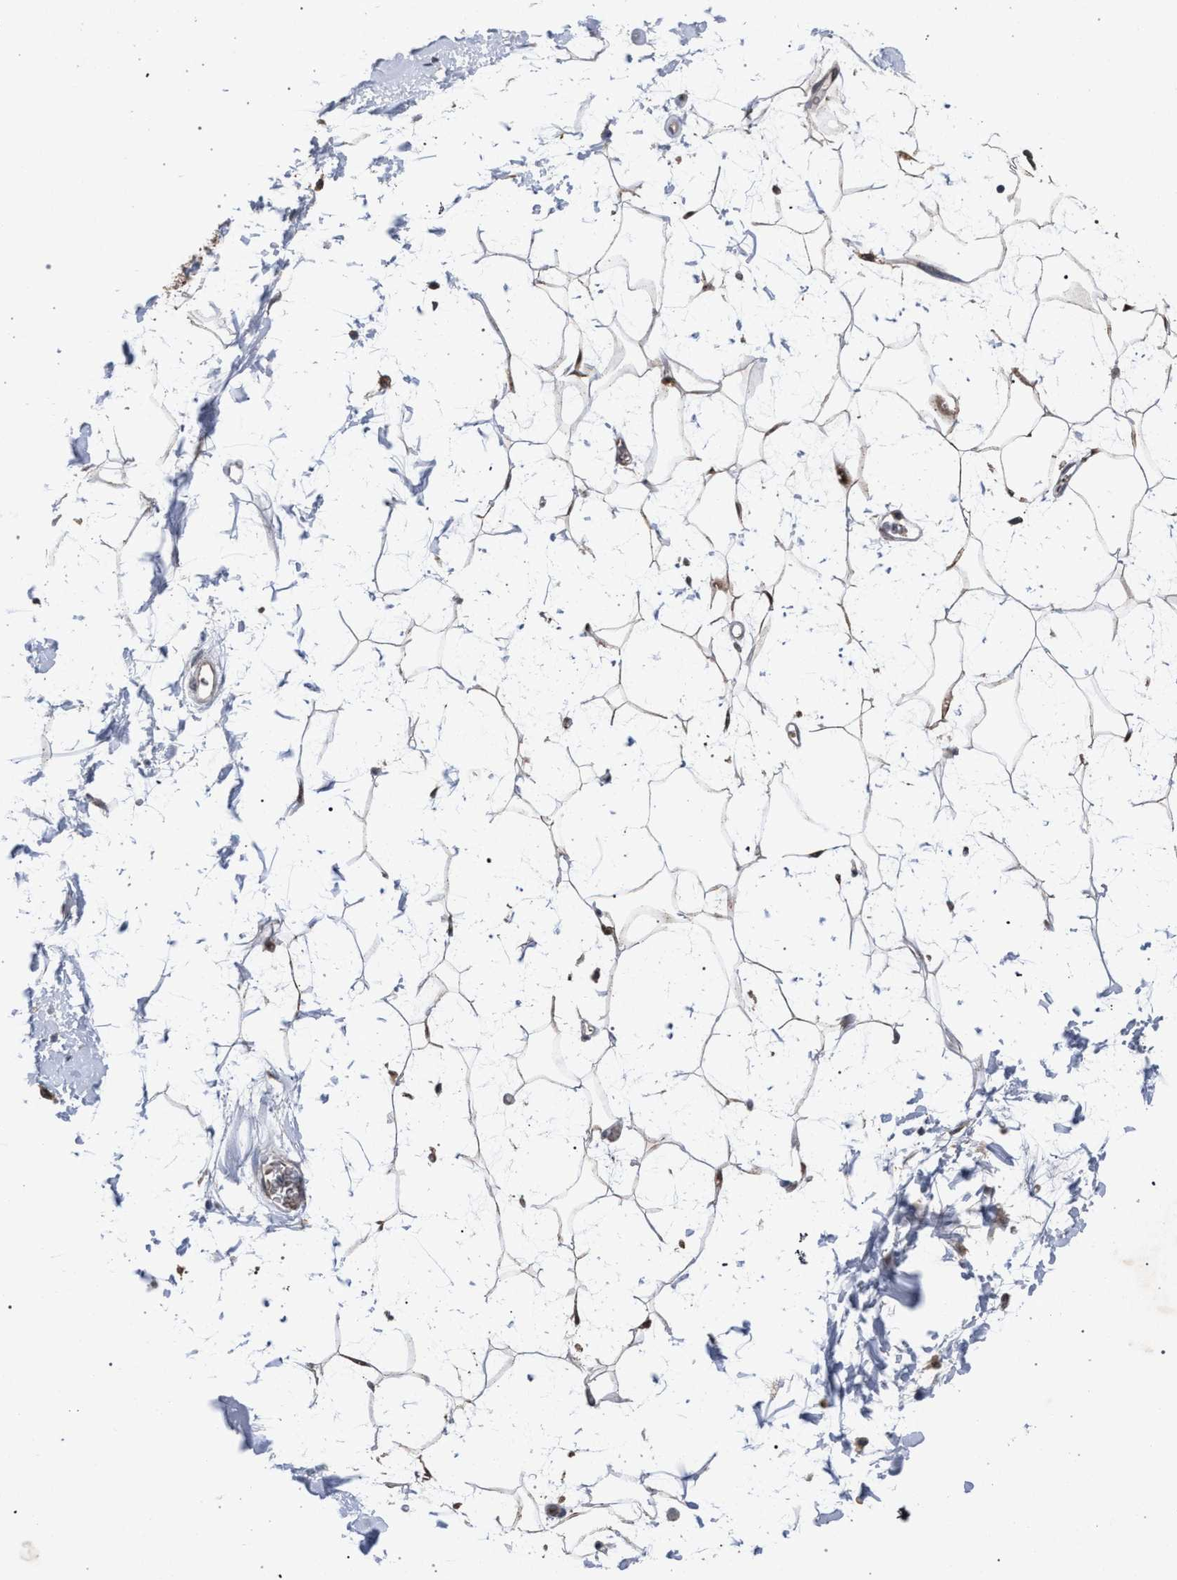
{"staining": {"intensity": "weak", "quantity": ">75%", "location": "cytoplasmic/membranous,nuclear"}, "tissue": "adipose tissue", "cell_type": "Adipocytes", "image_type": "normal", "snomed": [{"axis": "morphology", "description": "Normal tissue, NOS"}, {"axis": "topography", "description": "Soft tissue"}], "caption": "This micrograph reveals normal adipose tissue stained with IHC to label a protein in brown. The cytoplasmic/membranous,nuclear of adipocytes show weak positivity for the protein. Nuclei are counter-stained blue.", "gene": "HSD17B4", "patient": {"sex": "male", "age": 72}}